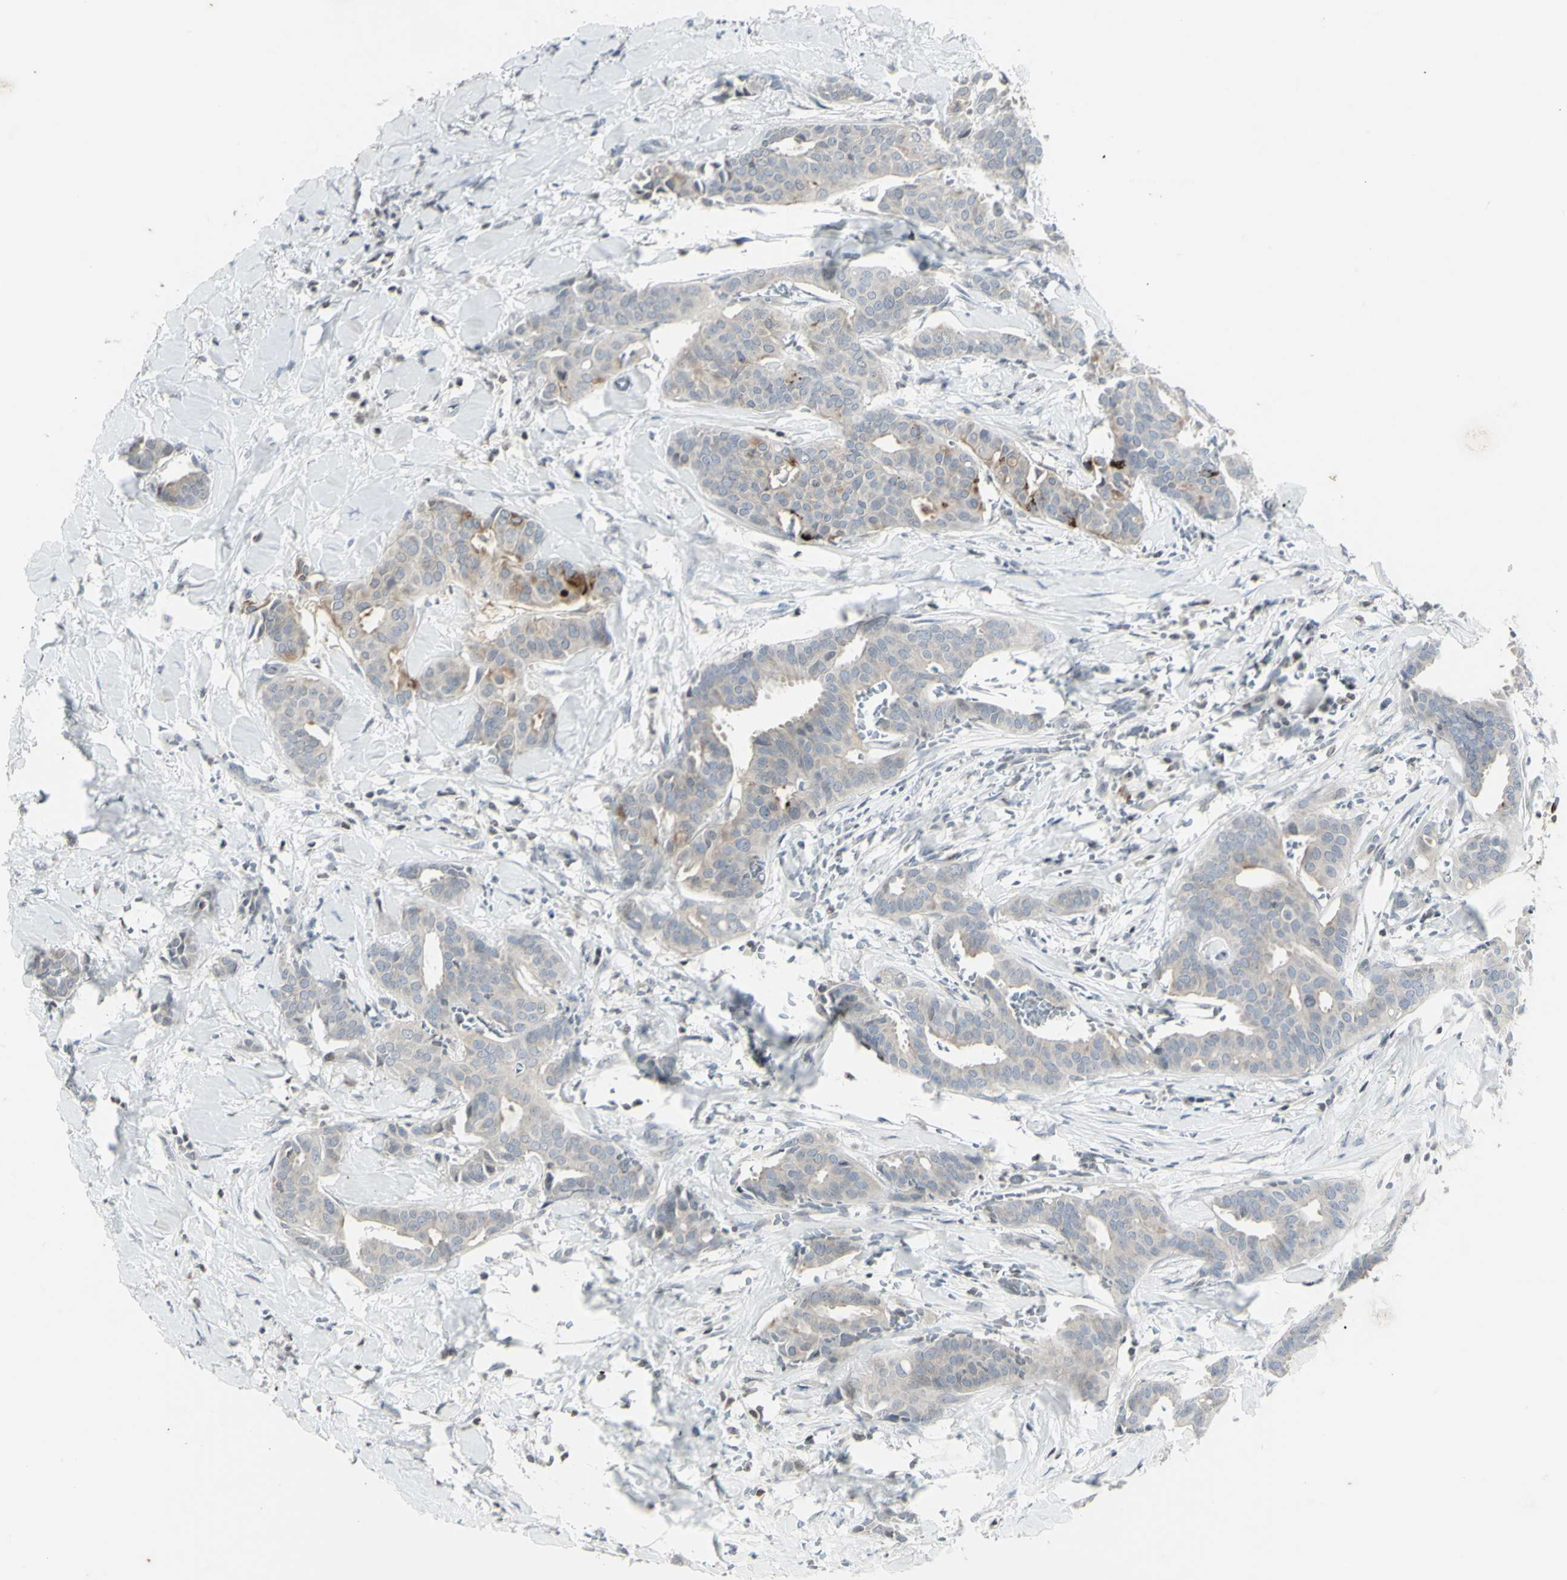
{"staining": {"intensity": "weak", "quantity": "<25%", "location": "cytoplasmic/membranous"}, "tissue": "head and neck cancer", "cell_type": "Tumor cells", "image_type": "cancer", "snomed": [{"axis": "morphology", "description": "Adenocarcinoma, NOS"}, {"axis": "topography", "description": "Salivary gland"}, {"axis": "topography", "description": "Head-Neck"}], "caption": "A high-resolution histopathology image shows IHC staining of head and neck cancer (adenocarcinoma), which shows no significant staining in tumor cells.", "gene": "MUC5AC", "patient": {"sex": "female", "age": 59}}